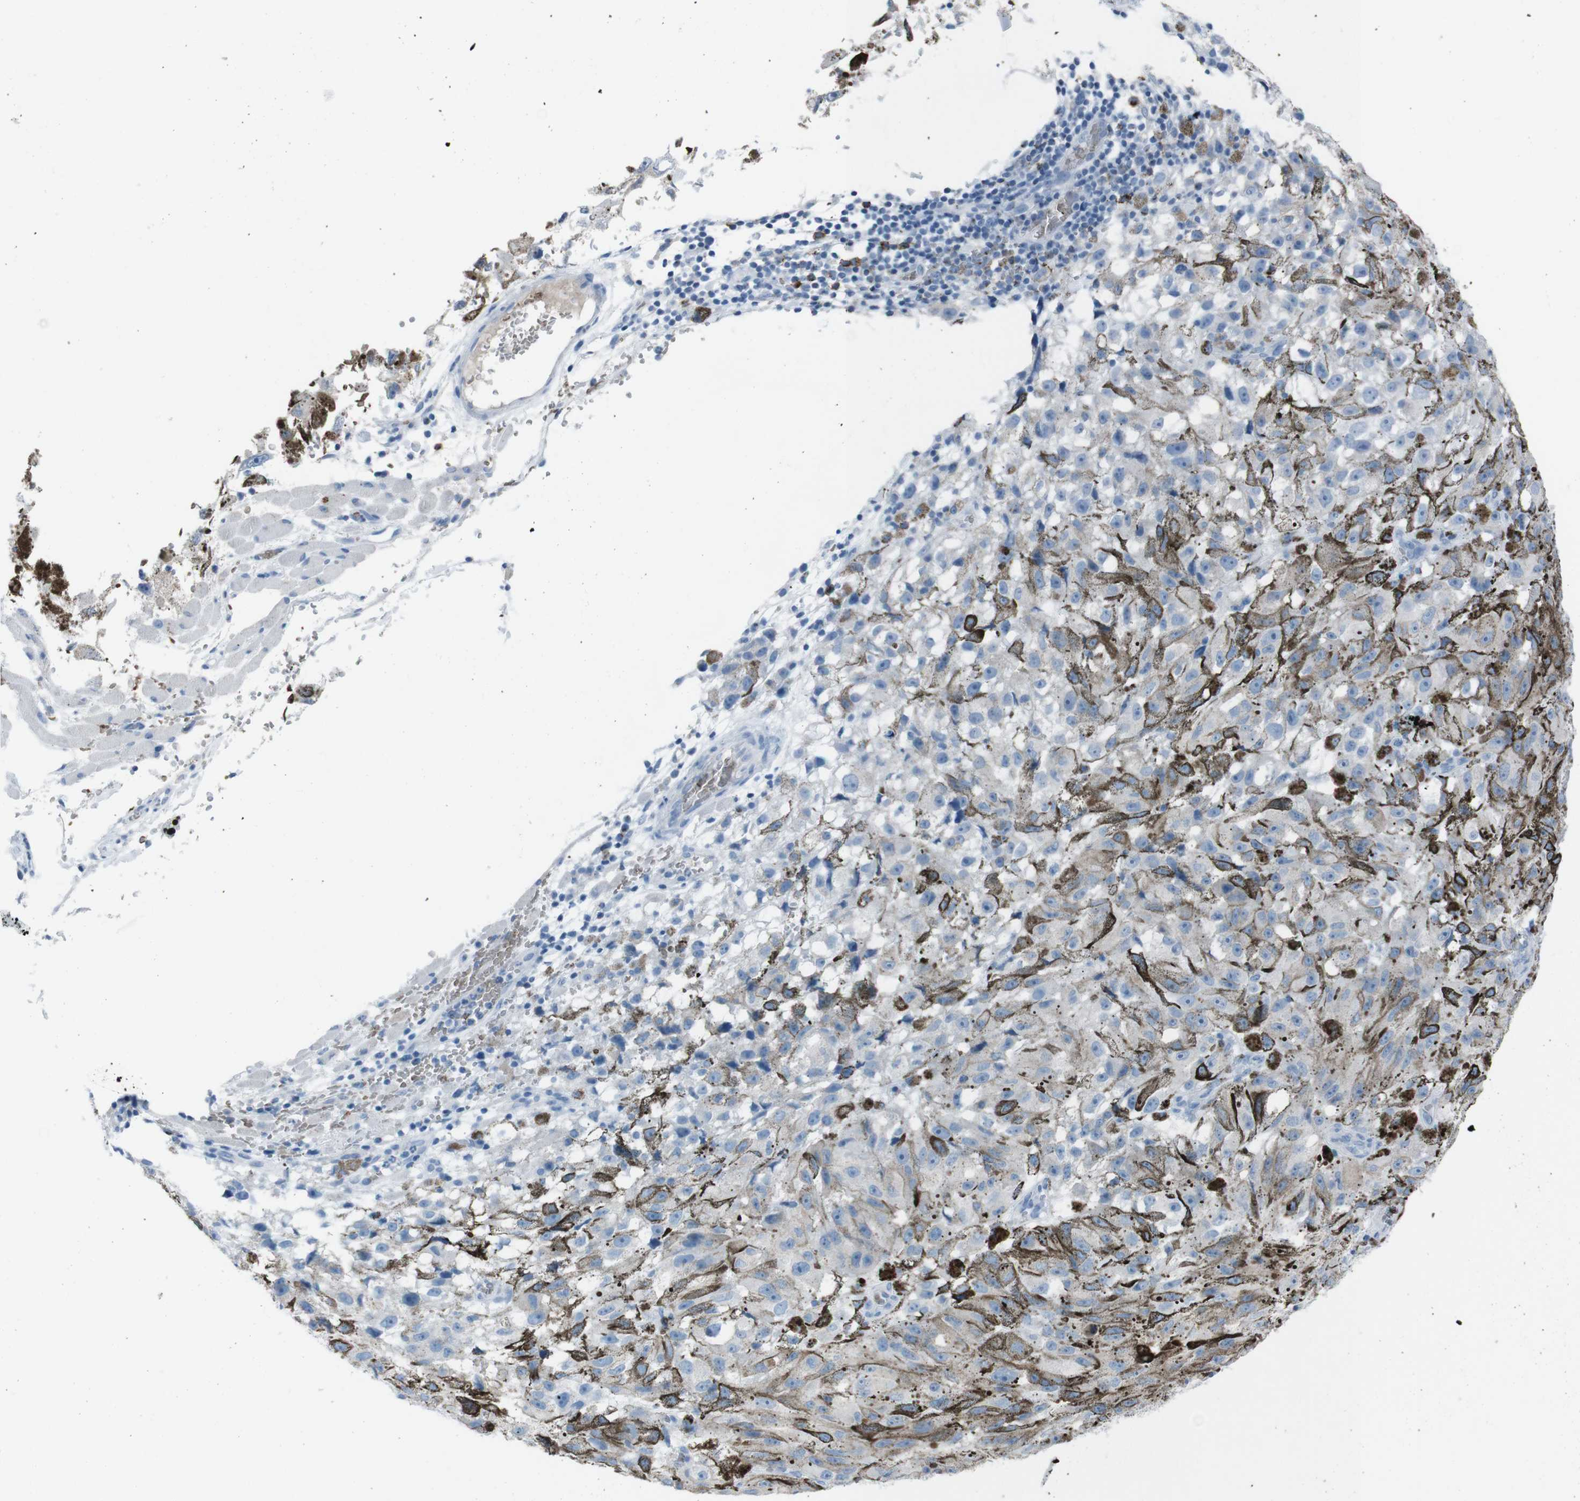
{"staining": {"intensity": "negative", "quantity": "none", "location": "none"}, "tissue": "melanoma", "cell_type": "Tumor cells", "image_type": "cancer", "snomed": [{"axis": "morphology", "description": "Malignant melanoma, NOS"}, {"axis": "topography", "description": "Skin"}], "caption": "This is an immunohistochemistry micrograph of malignant melanoma. There is no expression in tumor cells.", "gene": "ST6GAL1", "patient": {"sex": "female", "age": 104}}